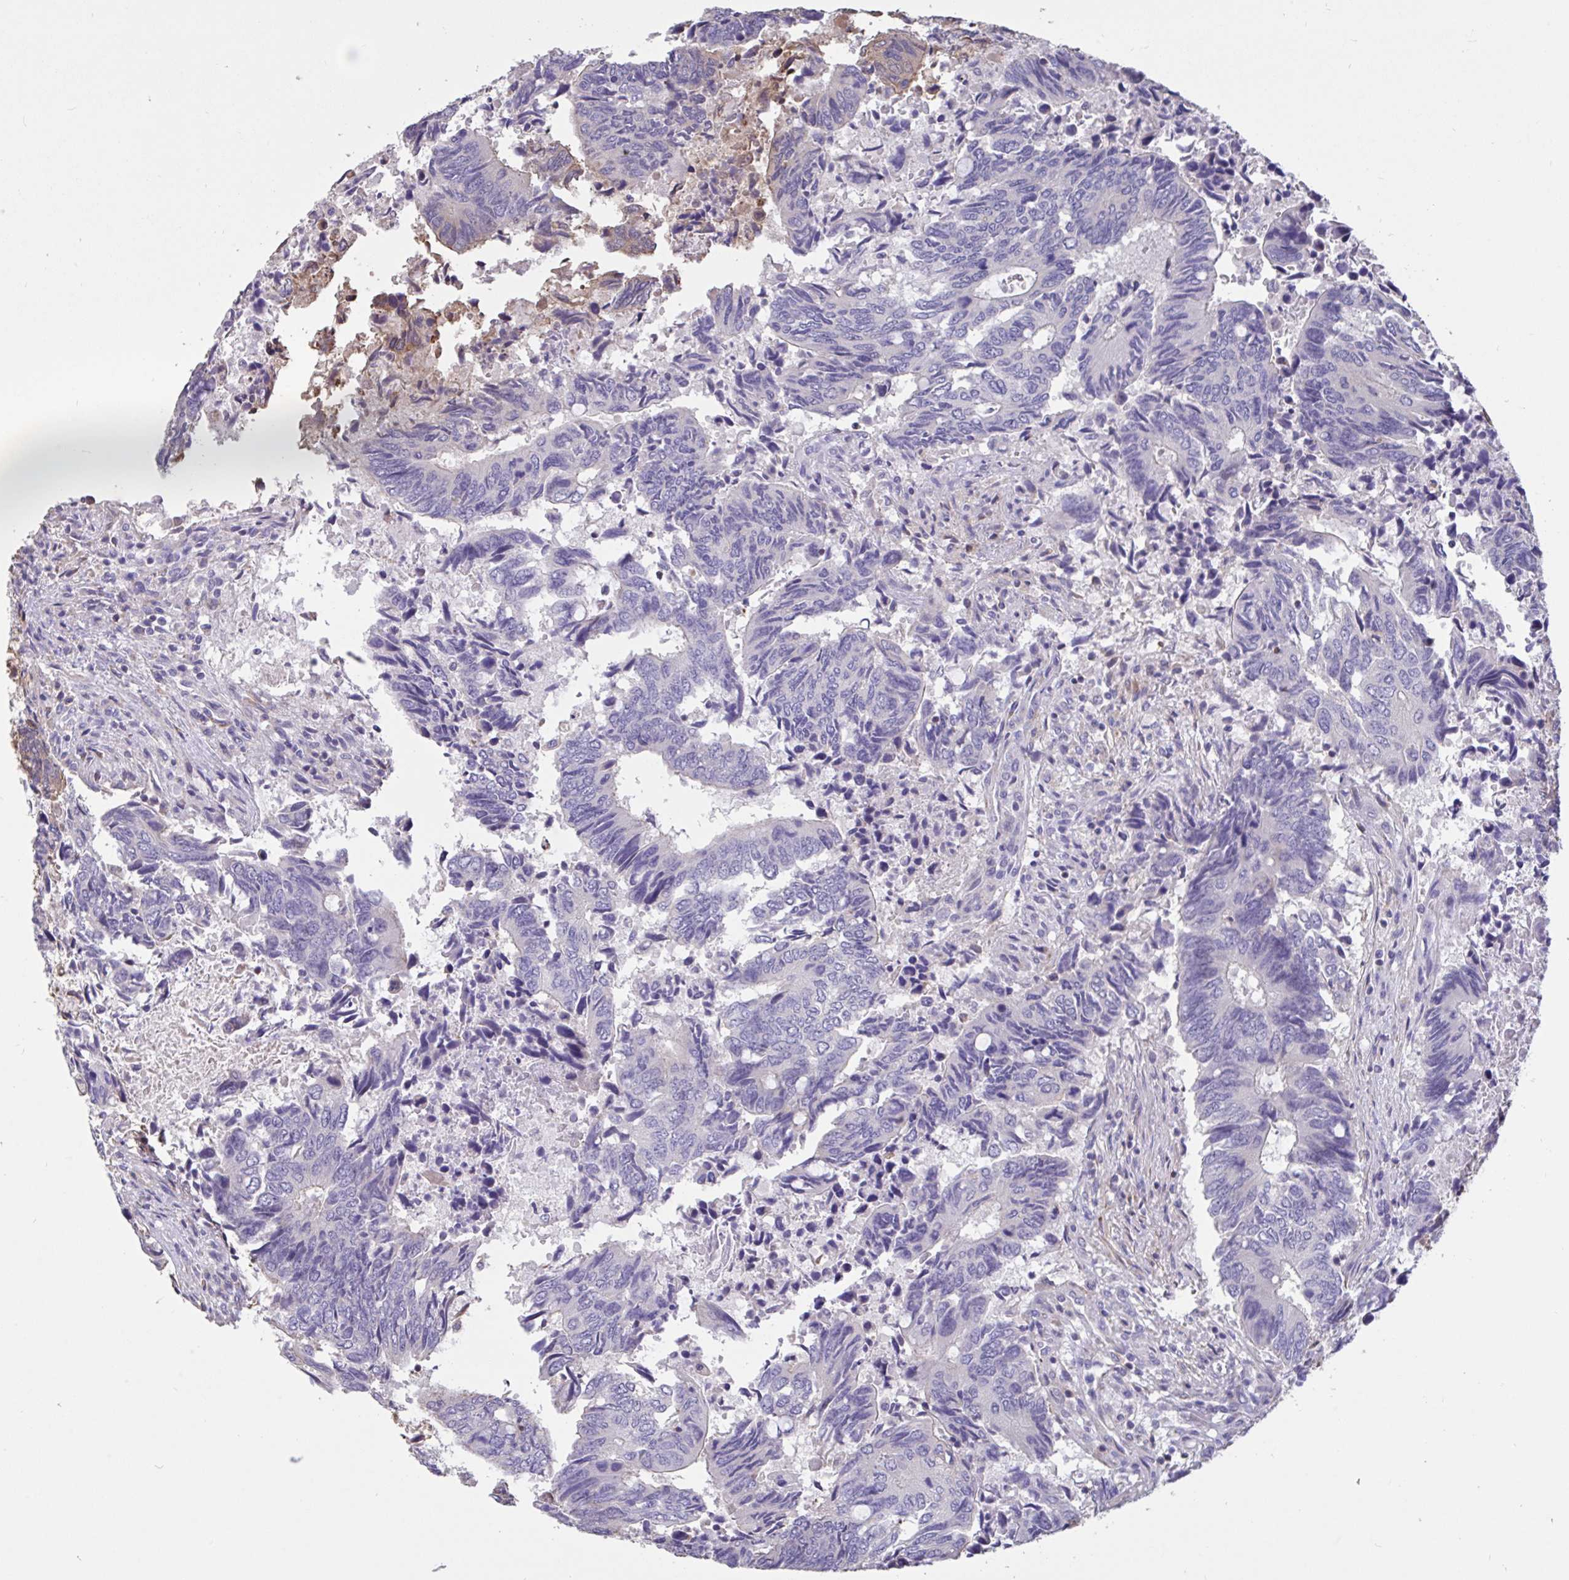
{"staining": {"intensity": "negative", "quantity": "none", "location": "none"}, "tissue": "colorectal cancer", "cell_type": "Tumor cells", "image_type": "cancer", "snomed": [{"axis": "morphology", "description": "Adenocarcinoma, NOS"}, {"axis": "topography", "description": "Colon"}], "caption": "IHC image of neoplastic tissue: colorectal cancer stained with DAB exhibits no significant protein expression in tumor cells. (DAB (3,3'-diaminobenzidine) IHC visualized using brightfield microscopy, high magnification).", "gene": "DDX39A", "patient": {"sex": "male", "age": 87}}